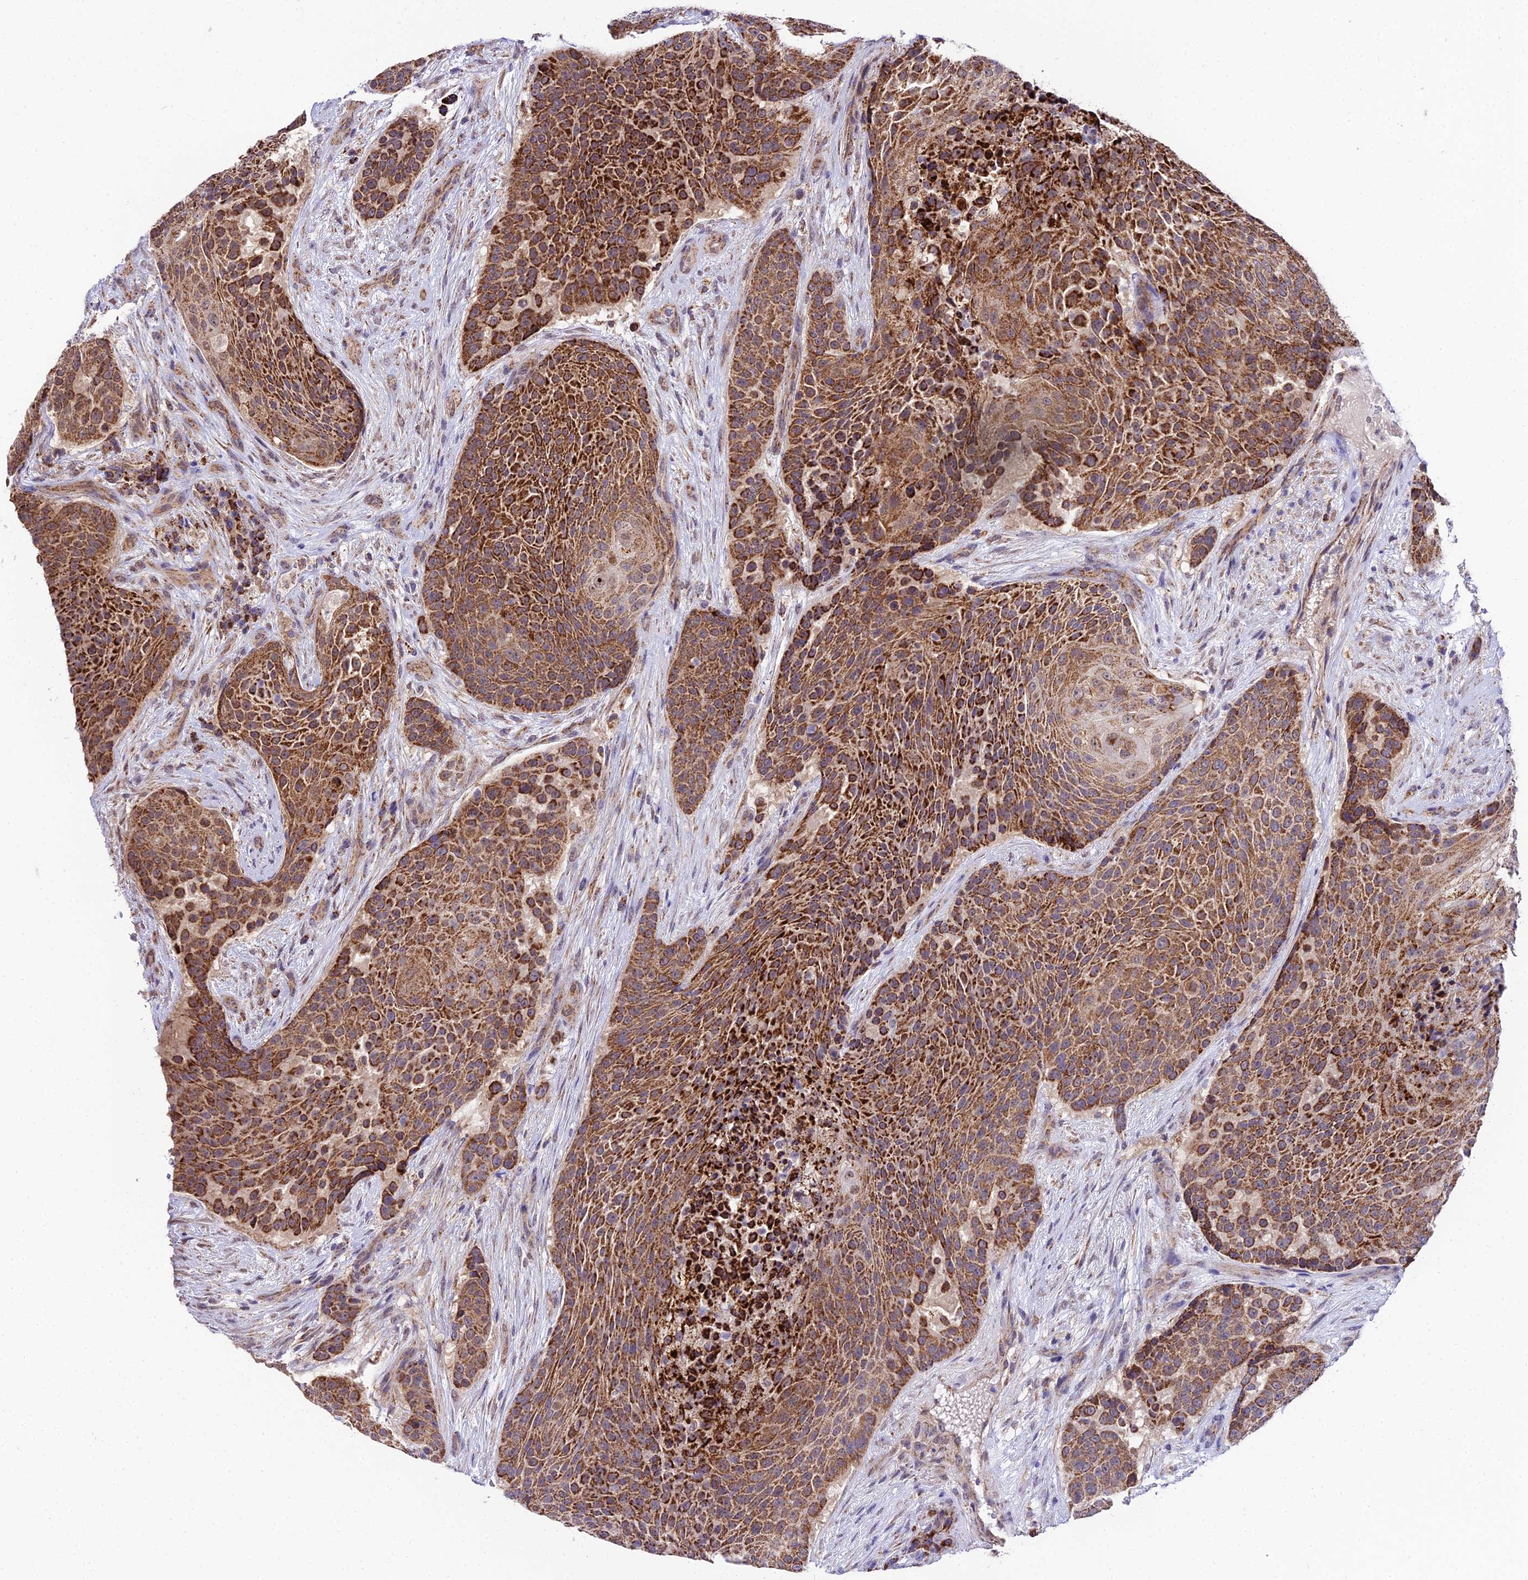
{"staining": {"intensity": "strong", "quantity": ">75%", "location": "cytoplasmic/membranous"}, "tissue": "urothelial cancer", "cell_type": "Tumor cells", "image_type": "cancer", "snomed": [{"axis": "morphology", "description": "Urothelial carcinoma, High grade"}, {"axis": "topography", "description": "Urinary bladder"}], "caption": "This is an image of IHC staining of urothelial cancer, which shows strong positivity in the cytoplasmic/membranous of tumor cells.", "gene": "PSMD2", "patient": {"sex": "female", "age": 63}}